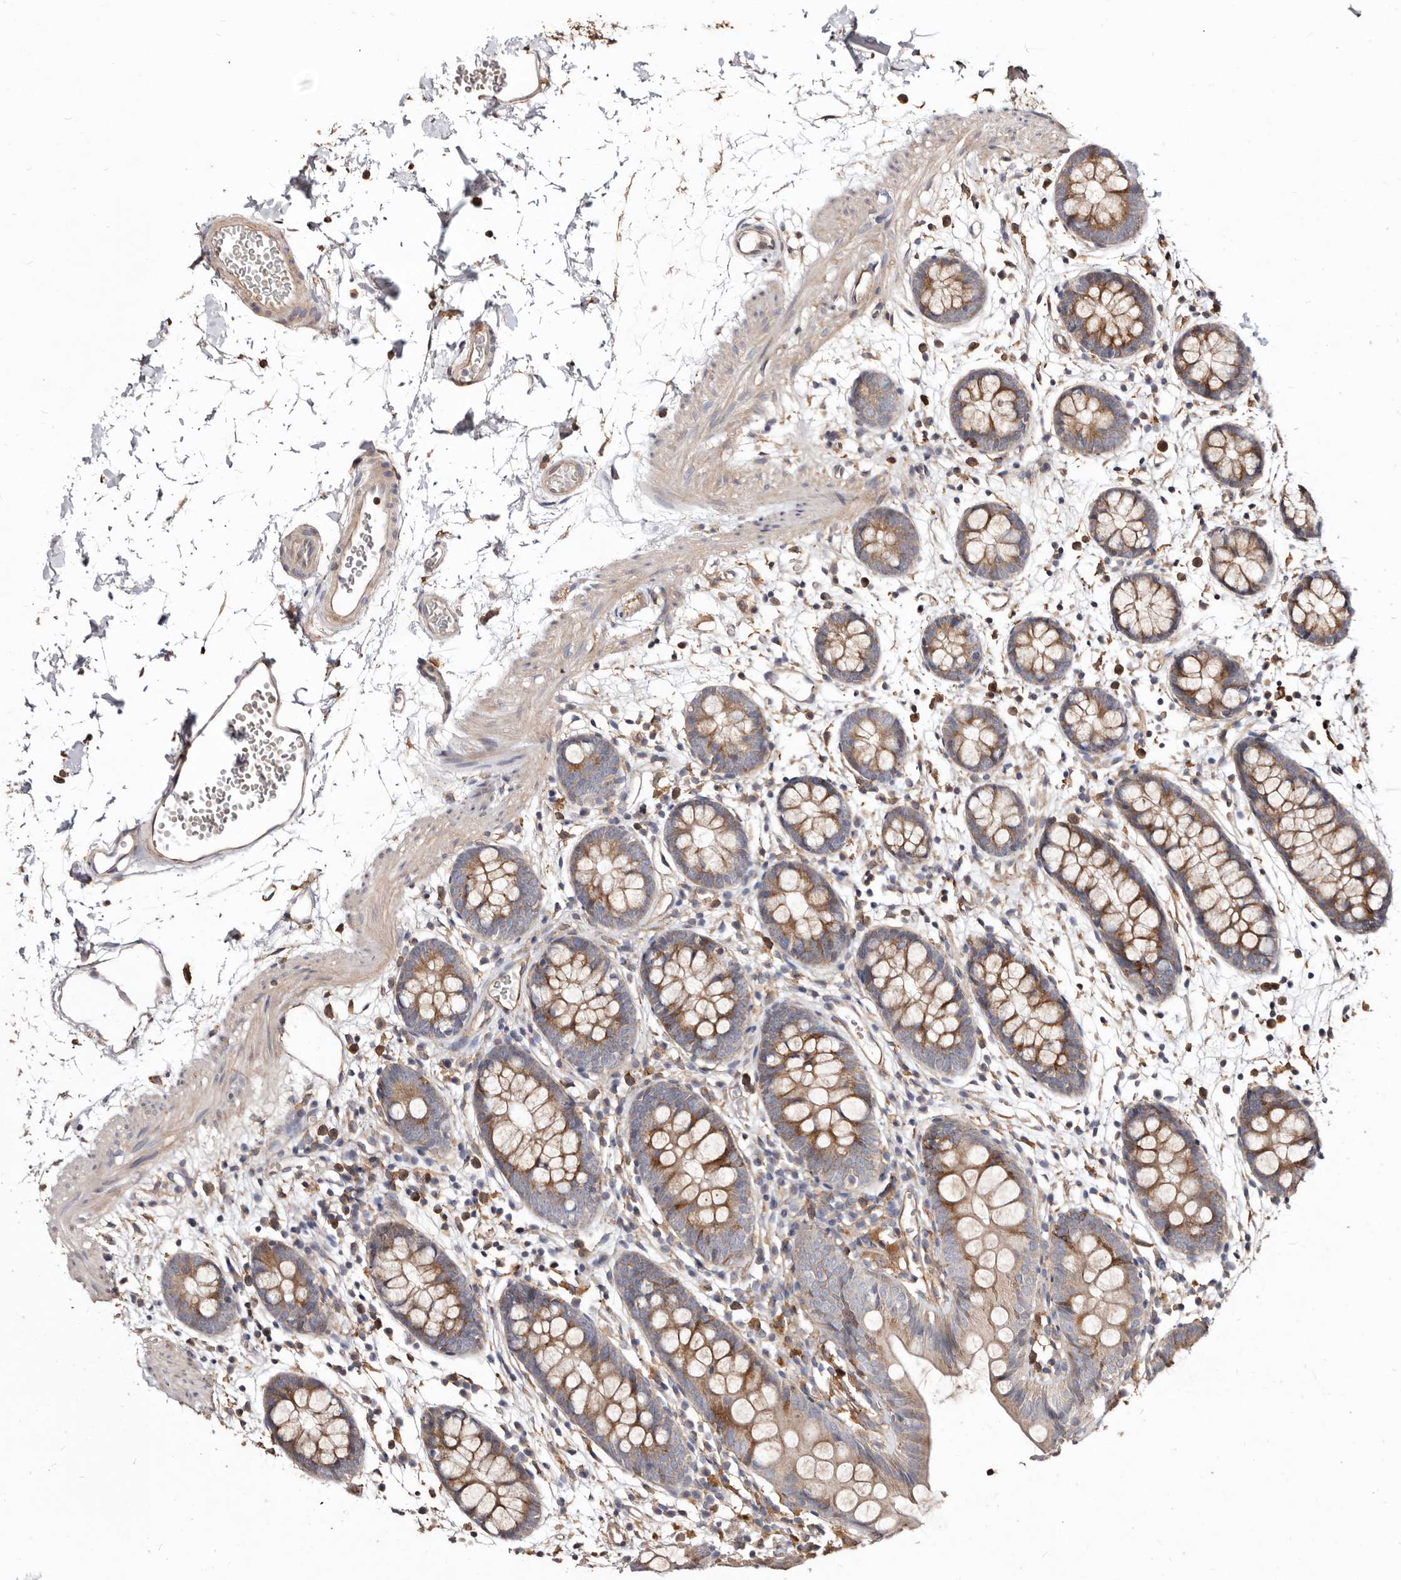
{"staining": {"intensity": "moderate", "quantity": ">75%", "location": "cytoplasmic/membranous"}, "tissue": "colon", "cell_type": "Endothelial cells", "image_type": "normal", "snomed": [{"axis": "morphology", "description": "Normal tissue, NOS"}, {"axis": "topography", "description": "Colon"}], "caption": "Protein expression analysis of normal colon displays moderate cytoplasmic/membranous staining in approximately >75% of endothelial cells.", "gene": "LRRC25", "patient": {"sex": "male", "age": 56}}